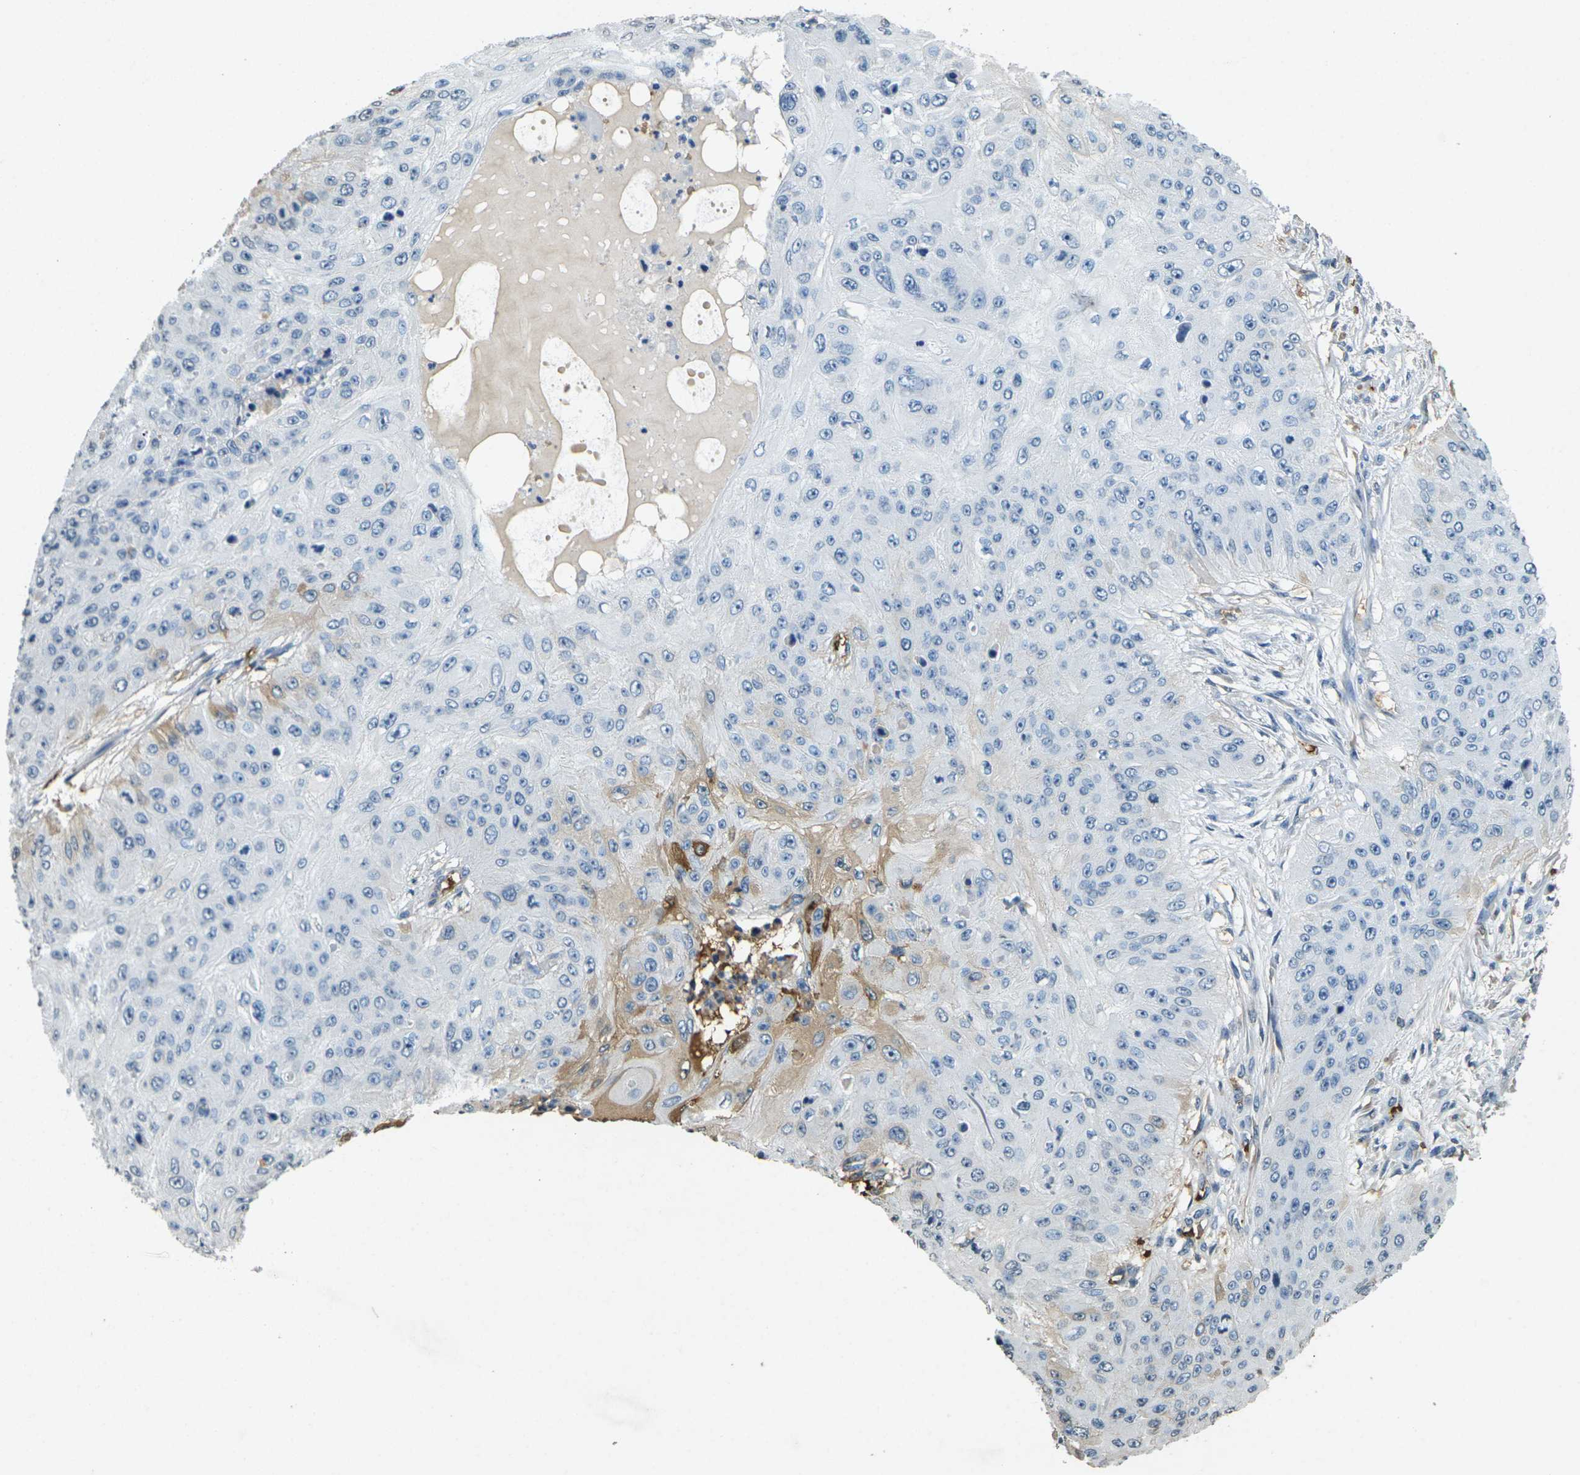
{"staining": {"intensity": "negative", "quantity": "none", "location": "none"}, "tissue": "skin cancer", "cell_type": "Tumor cells", "image_type": "cancer", "snomed": [{"axis": "morphology", "description": "Squamous cell carcinoma, NOS"}, {"axis": "topography", "description": "Skin"}], "caption": "Immunohistochemistry (IHC) of human skin cancer displays no positivity in tumor cells.", "gene": "HBB", "patient": {"sex": "female", "age": 80}}